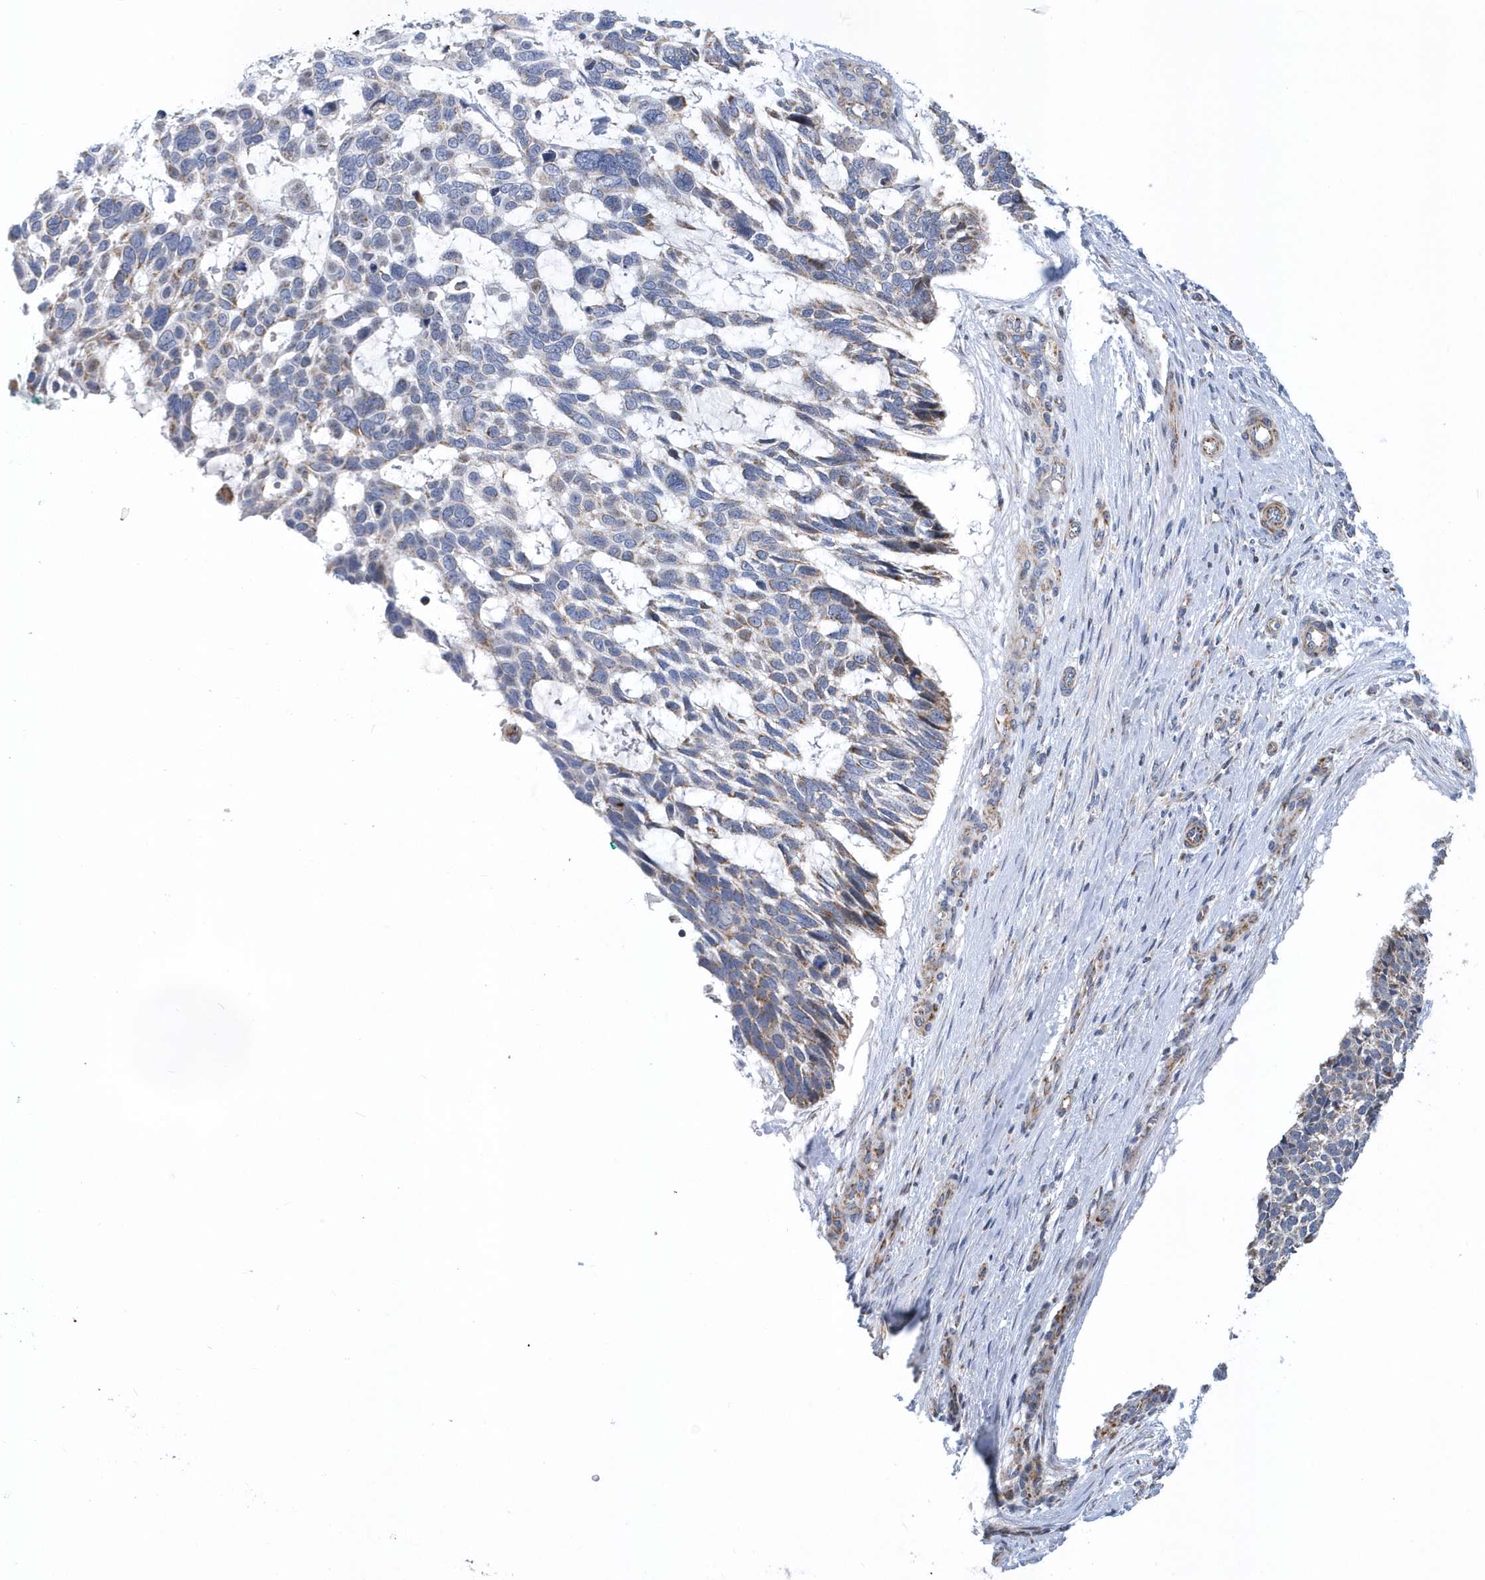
{"staining": {"intensity": "negative", "quantity": "none", "location": "none"}, "tissue": "skin cancer", "cell_type": "Tumor cells", "image_type": "cancer", "snomed": [{"axis": "morphology", "description": "Basal cell carcinoma"}, {"axis": "topography", "description": "Skin"}], "caption": "High power microscopy photomicrograph of an immunohistochemistry (IHC) photomicrograph of skin cancer (basal cell carcinoma), revealing no significant positivity in tumor cells.", "gene": "VWA5B2", "patient": {"sex": "male", "age": 88}}